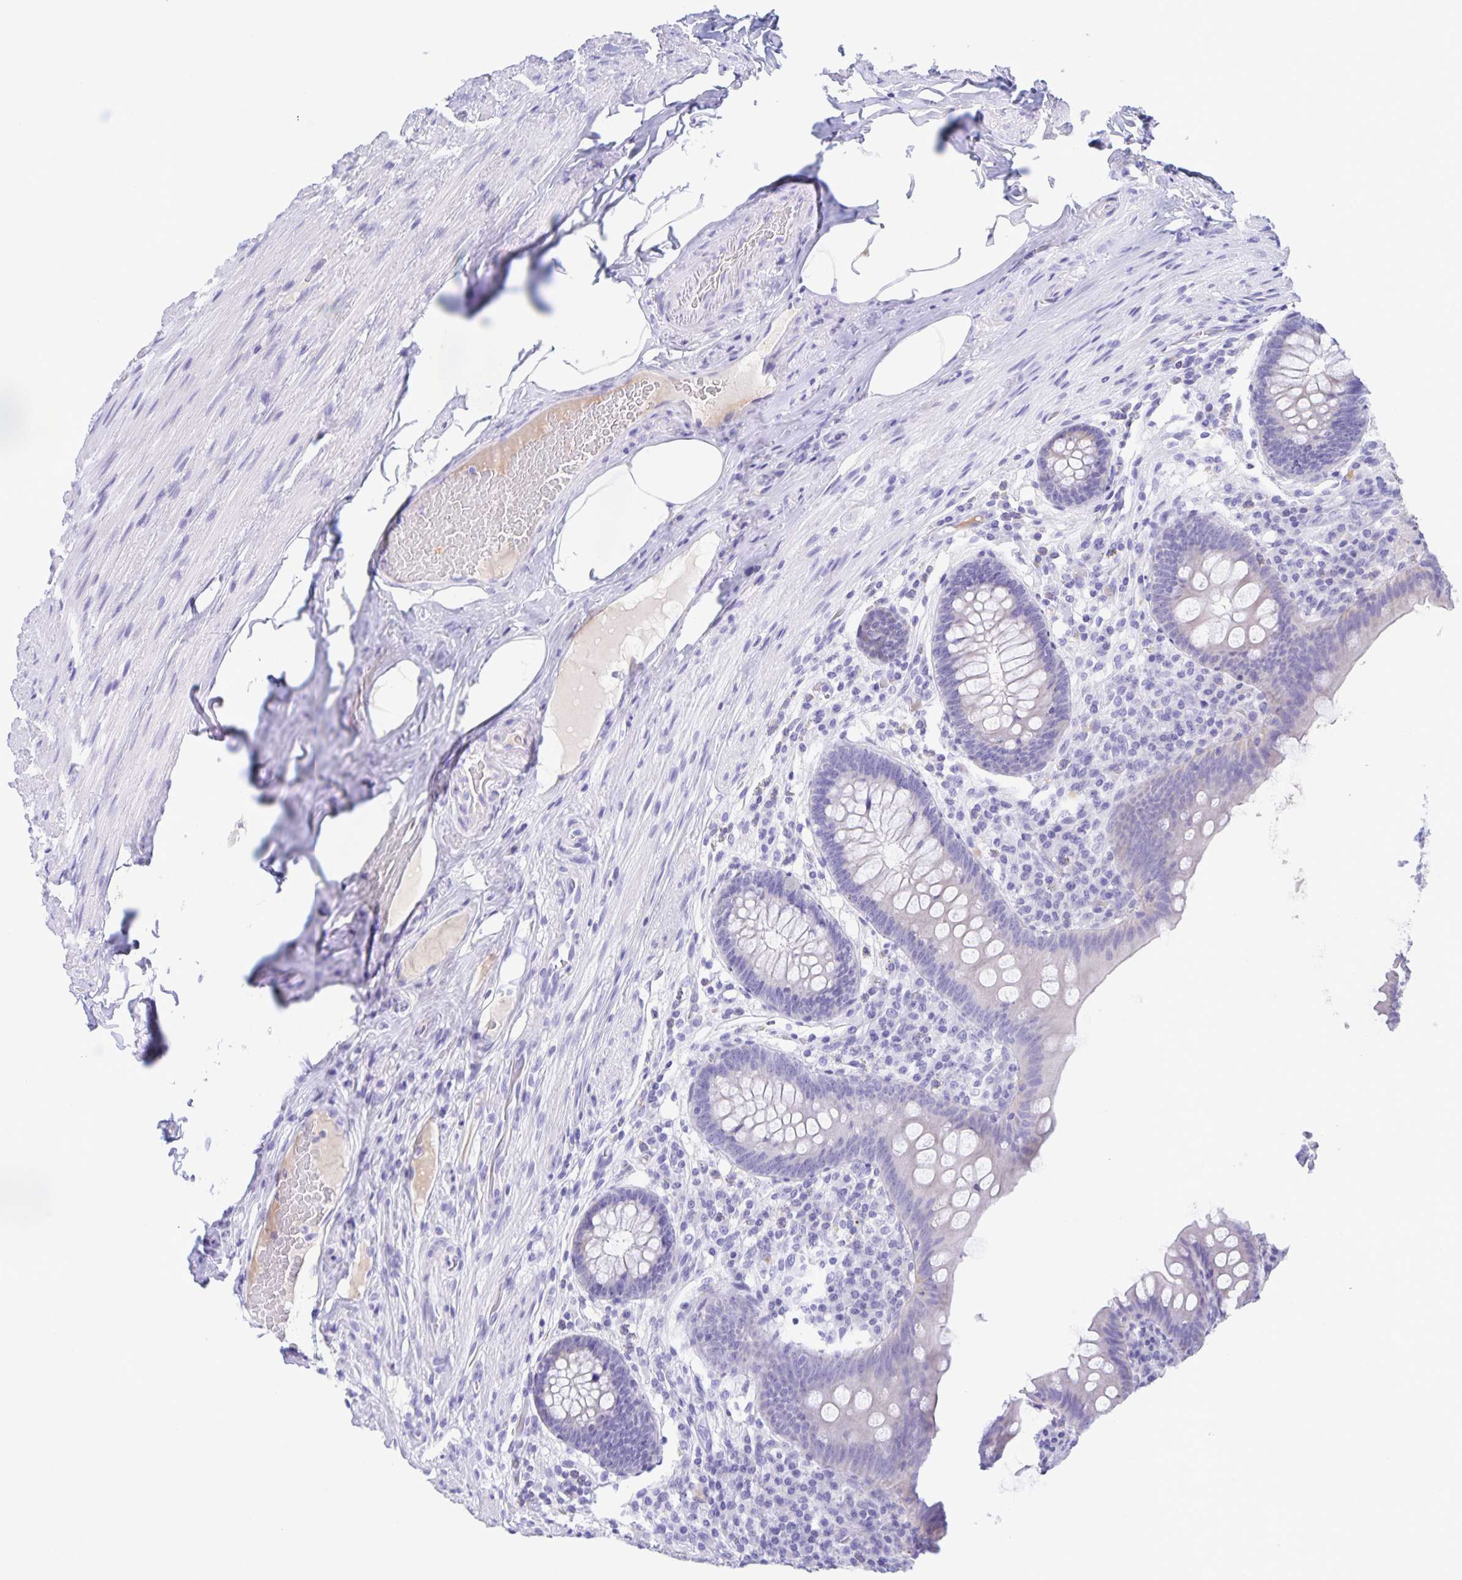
{"staining": {"intensity": "negative", "quantity": "none", "location": "none"}, "tissue": "appendix", "cell_type": "Glandular cells", "image_type": "normal", "snomed": [{"axis": "morphology", "description": "Normal tissue, NOS"}, {"axis": "topography", "description": "Appendix"}], "caption": "IHC of benign human appendix displays no positivity in glandular cells. The staining was performed using DAB (3,3'-diaminobenzidine) to visualize the protein expression in brown, while the nuclei were stained in blue with hematoxylin (Magnification: 20x).", "gene": "CATSPER4", "patient": {"sex": "male", "age": 71}}